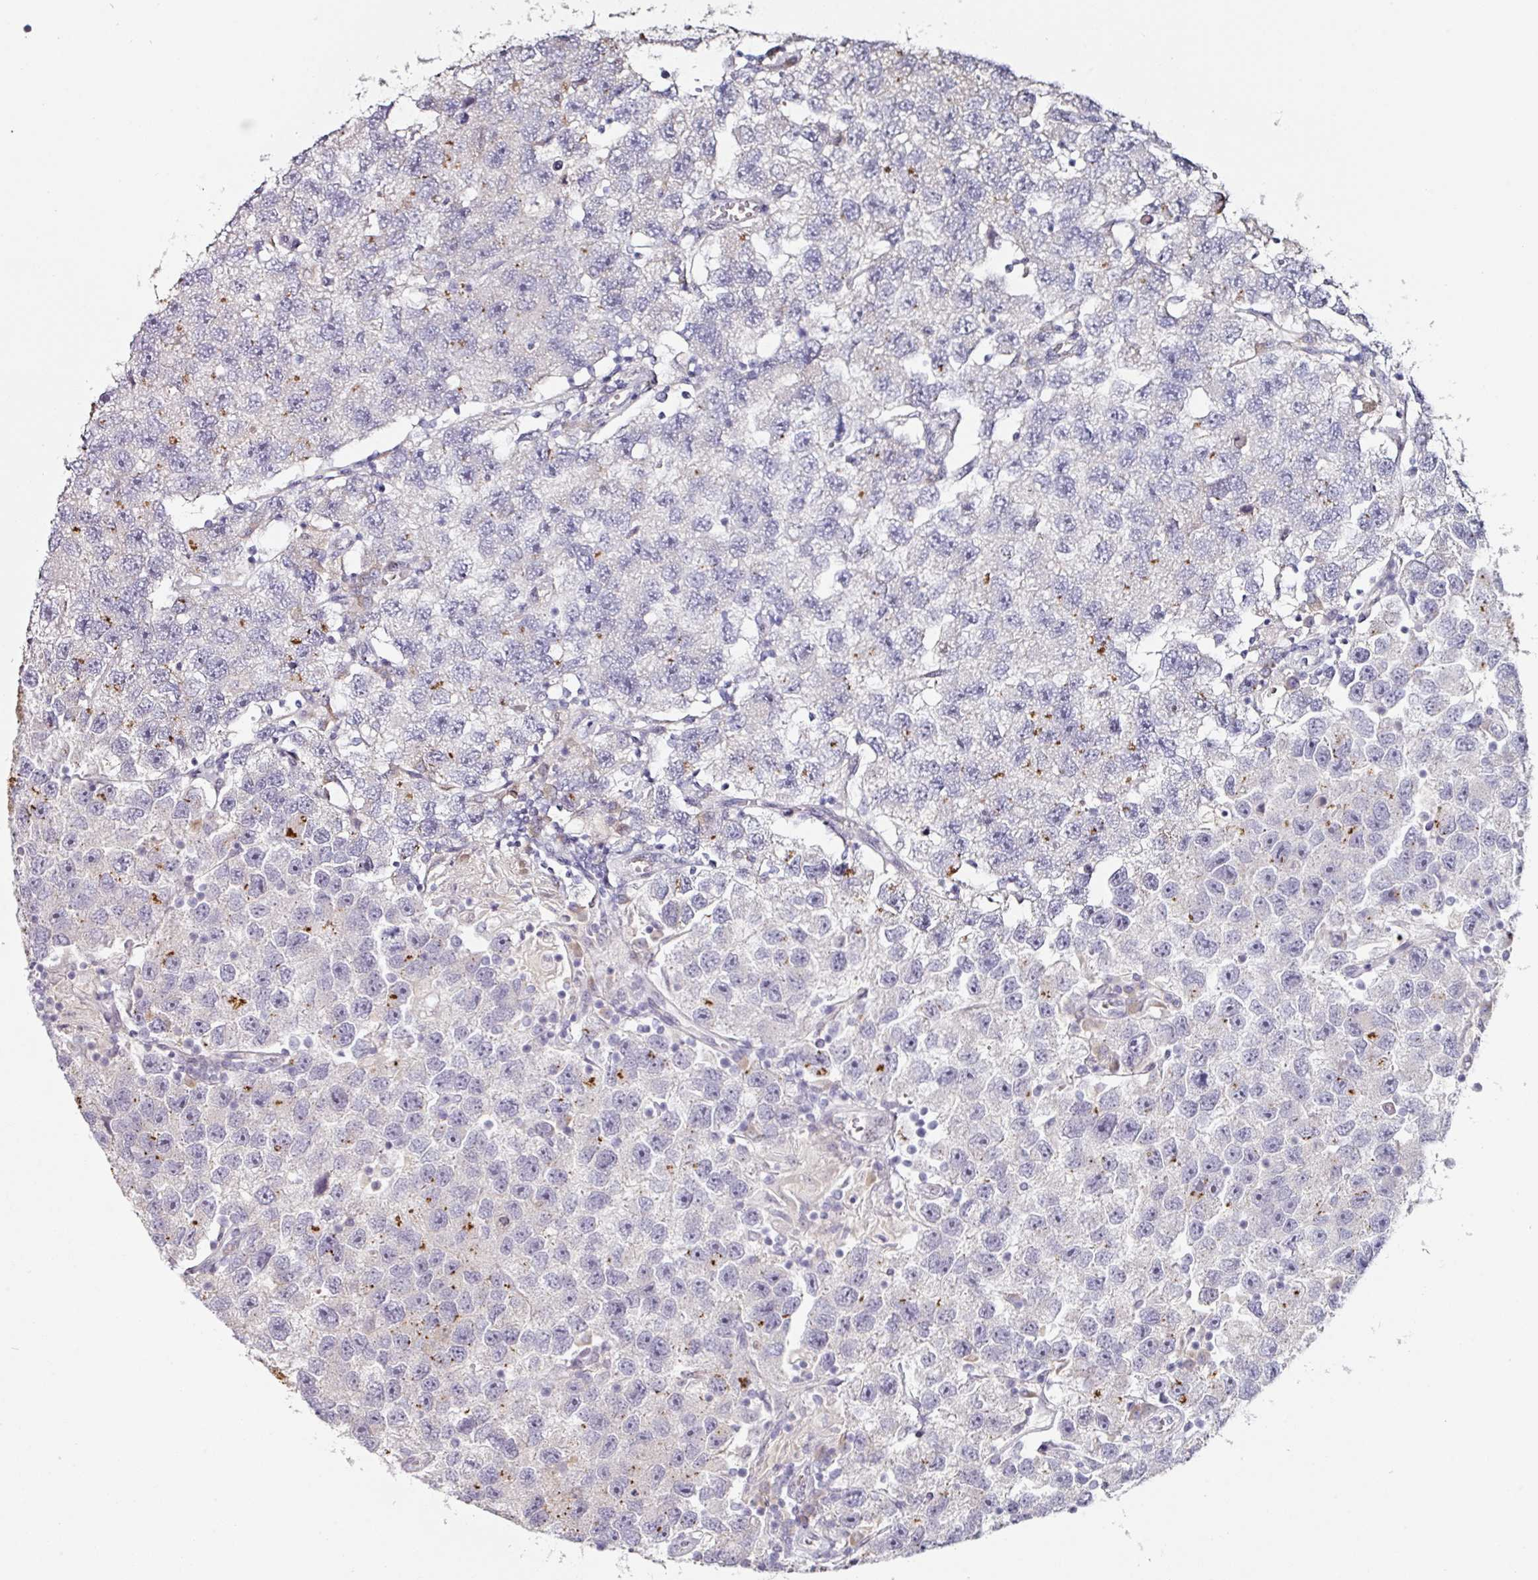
{"staining": {"intensity": "moderate", "quantity": "<25%", "location": "cytoplasmic/membranous"}, "tissue": "testis cancer", "cell_type": "Tumor cells", "image_type": "cancer", "snomed": [{"axis": "morphology", "description": "Seminoma, NOS"}, {"axis": "topography", "description": "Testis"}], "caption": "DAB immunohistochemical staining of human testis seminoma shows moderate cytoplasmic/membranous protein positivity in approximately <25% of tumor cells. (DAB = brown stain, brightfield microscopy at high magnification).", "gene": "CEP78", "patient": {"sex": "male", "age": 26}}